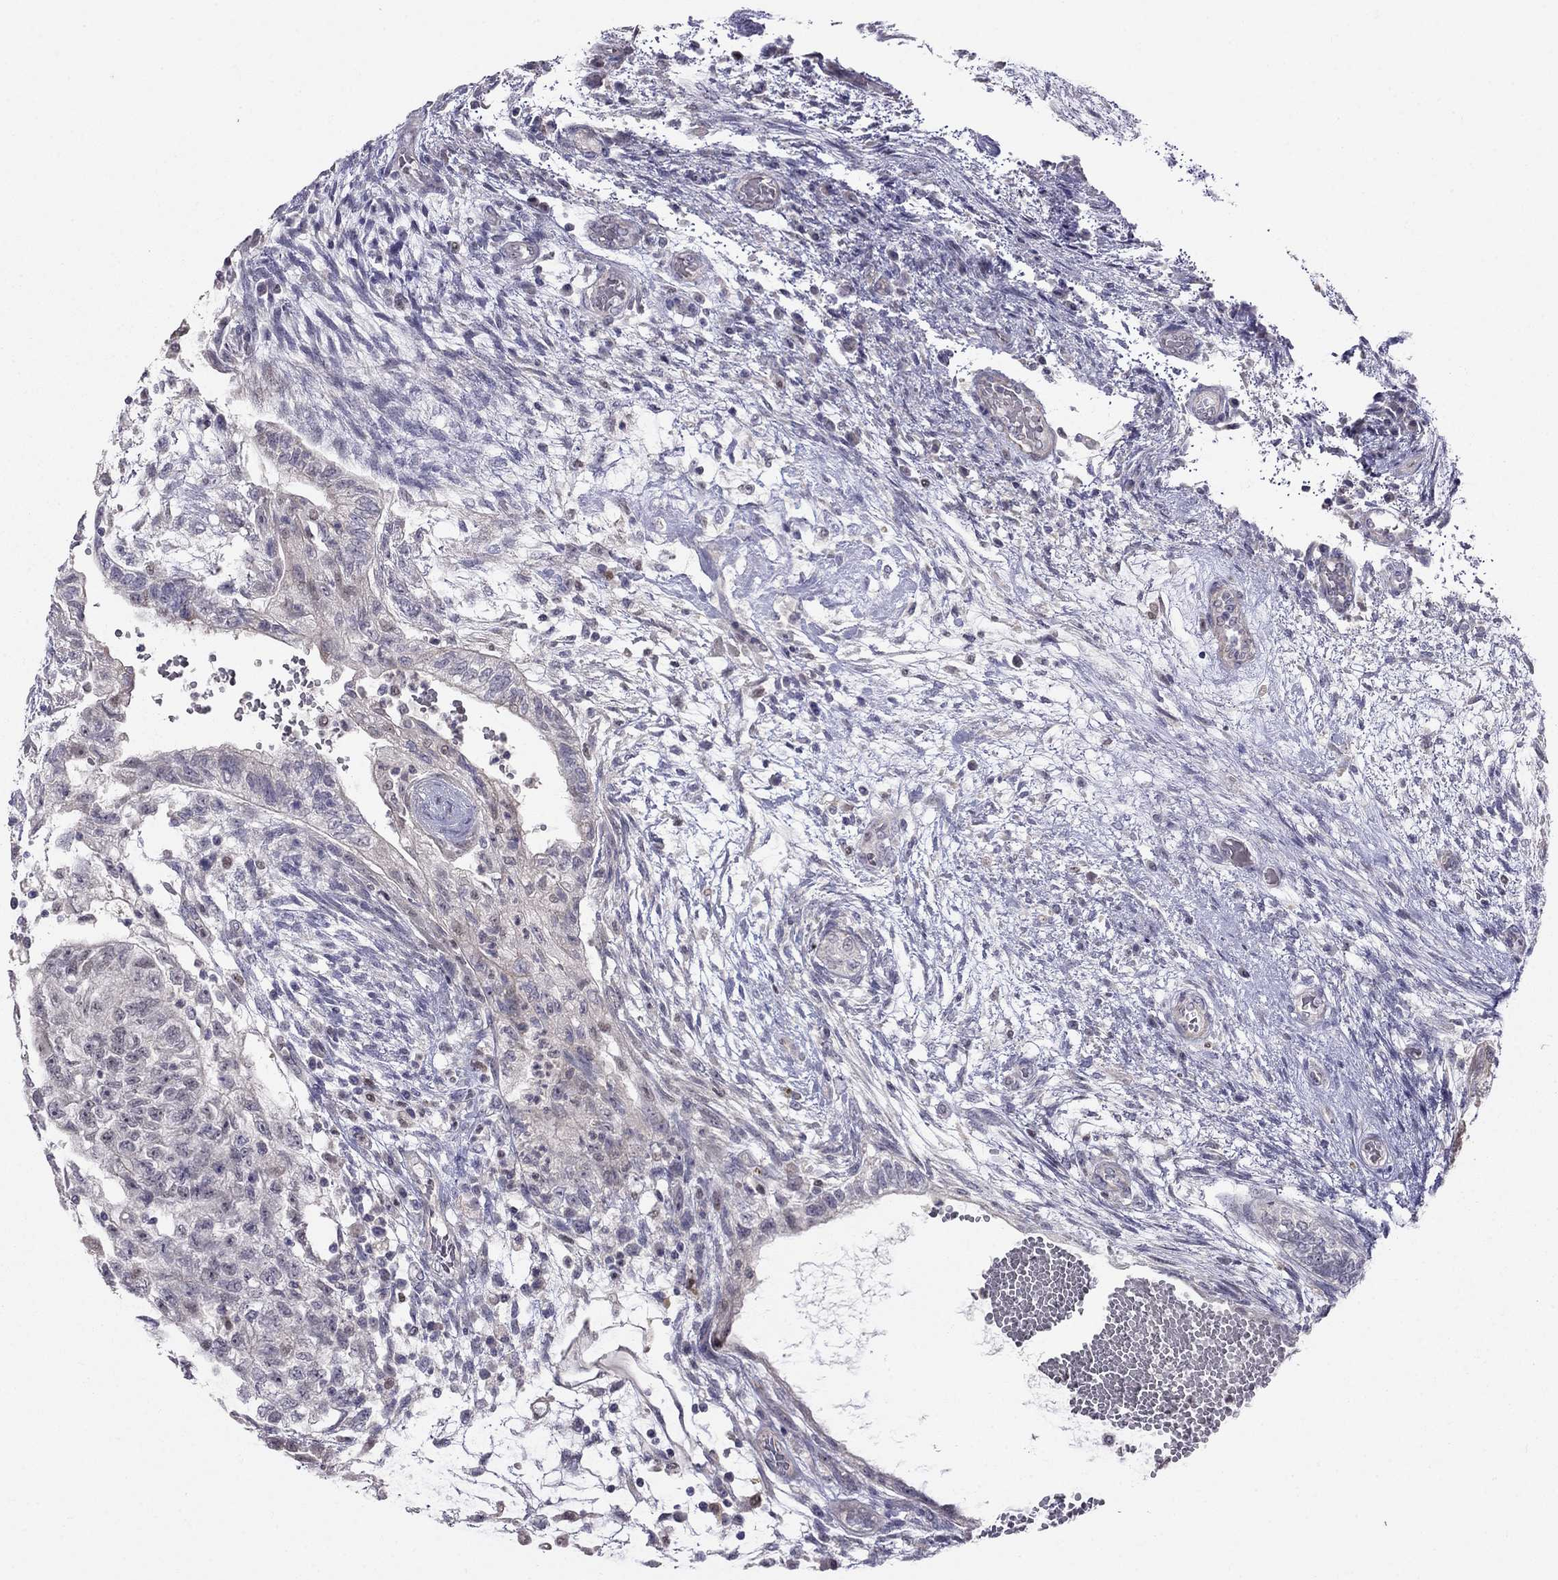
{"staining": {"intensity": "negative", "quantity": "none", "location": "none"}, "tissue": "testis cancer", "cell_type": "Tumor cells", "image_type": "cancer", "snomed": [{"axis": "morphology", "description": "Normal tissue, NOS"}, {"axis": "morphology", "description": "Carcinoma, Embryonal, NOS"}, {"axis": "topography", "description": "Testis"}, {"axis": "topography", "description": "Epididymis"}], "caption": "Testis cancer was stained to show a protein in brown. There is no significant expression in tumor cells.", "gene": "LRRC39", "patient": {"sex": "male", "age": 32}}